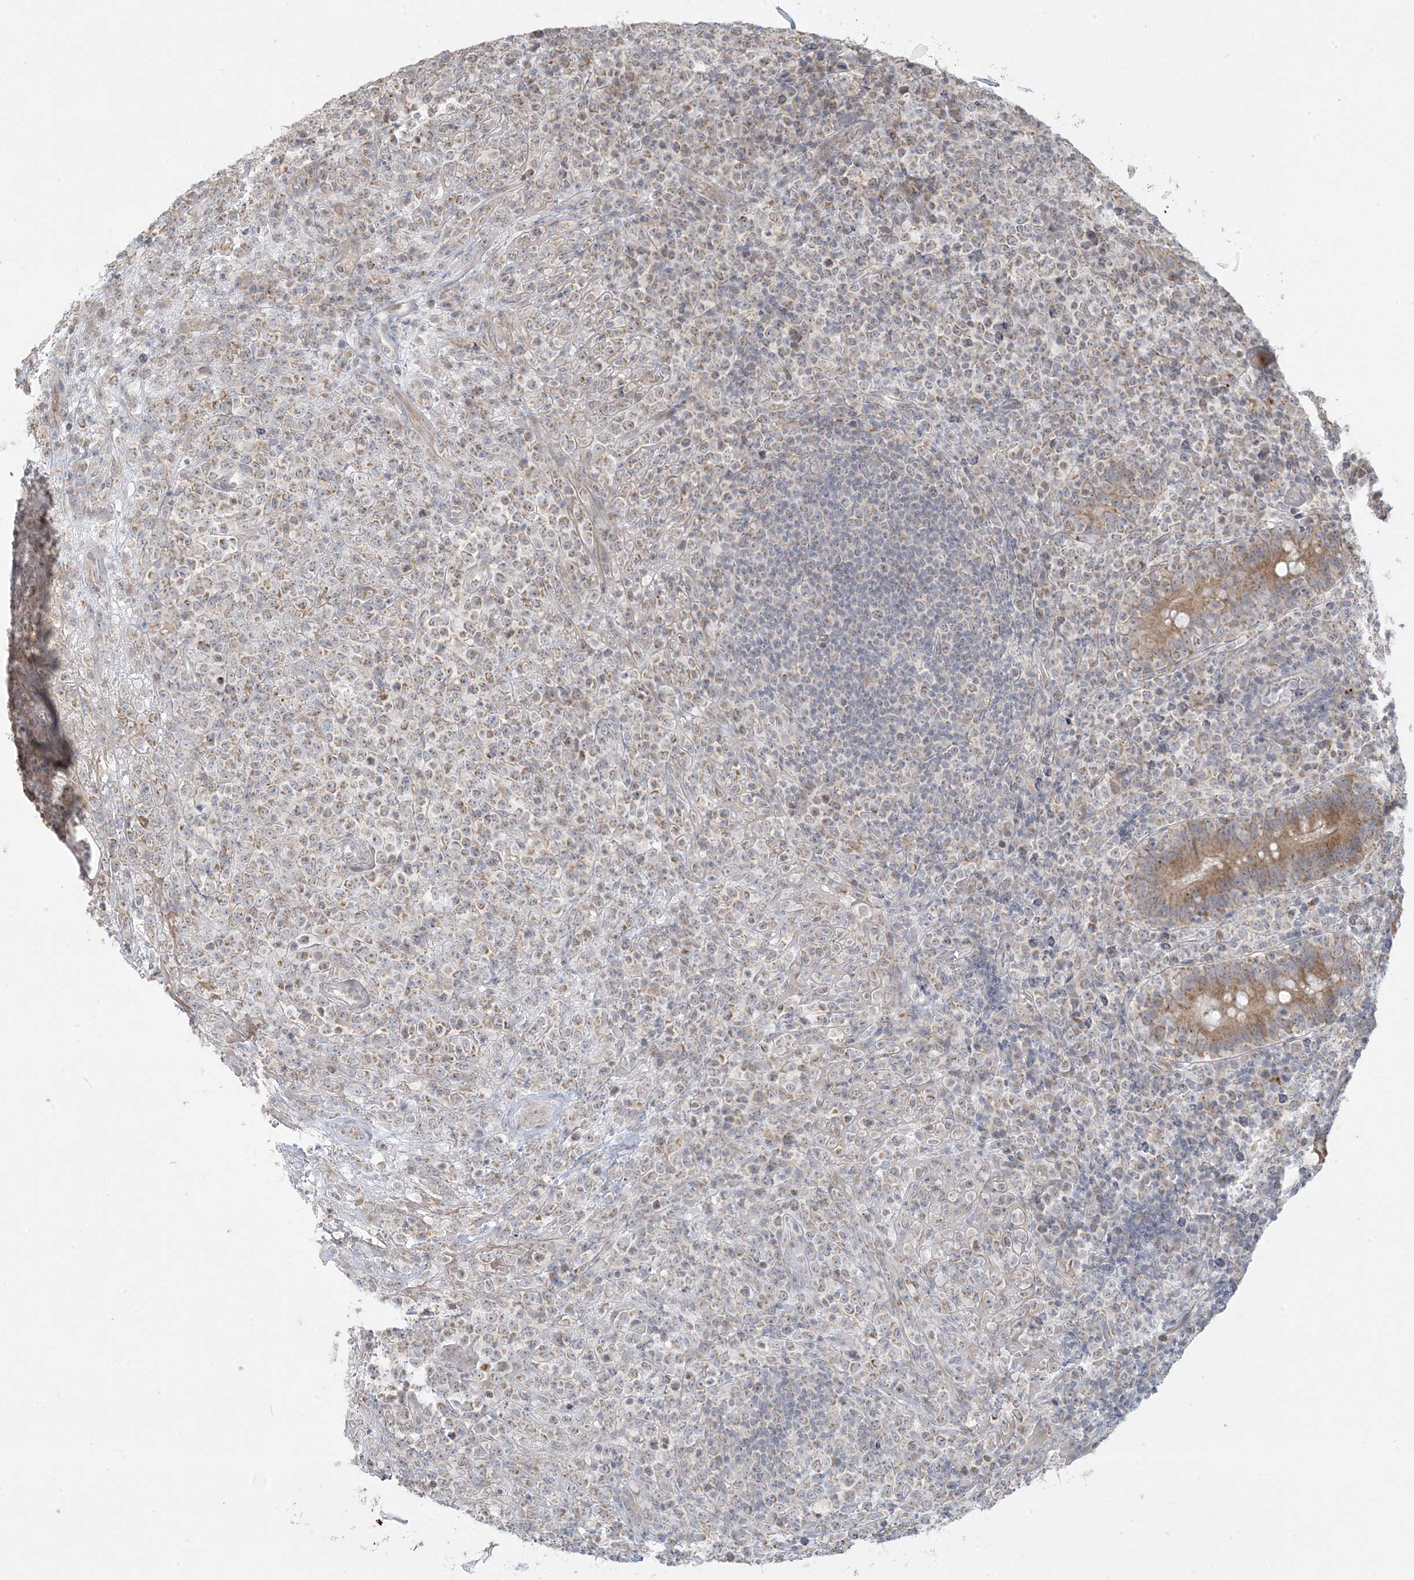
{"staining": {"intensity": "negative", "quantity": "none", "location": "none"}, "tissue": "lymphoma", "cell_type": "Tumor cells", "image_type": "cancer", "snomed": [{"axis": "morphology", "description": "Malignant lymphoma, non-Hodgkin's type, High grade"}, {"axis": "topography", "description": "Colon"}], "caption": "DAB (3,3'-diaminobenzidine) immunohistochemical staining of lymphoma shows no significant expression in tumor cells.", "gene": "MCAT", "patient": {"sex": "female", "age": 53}}